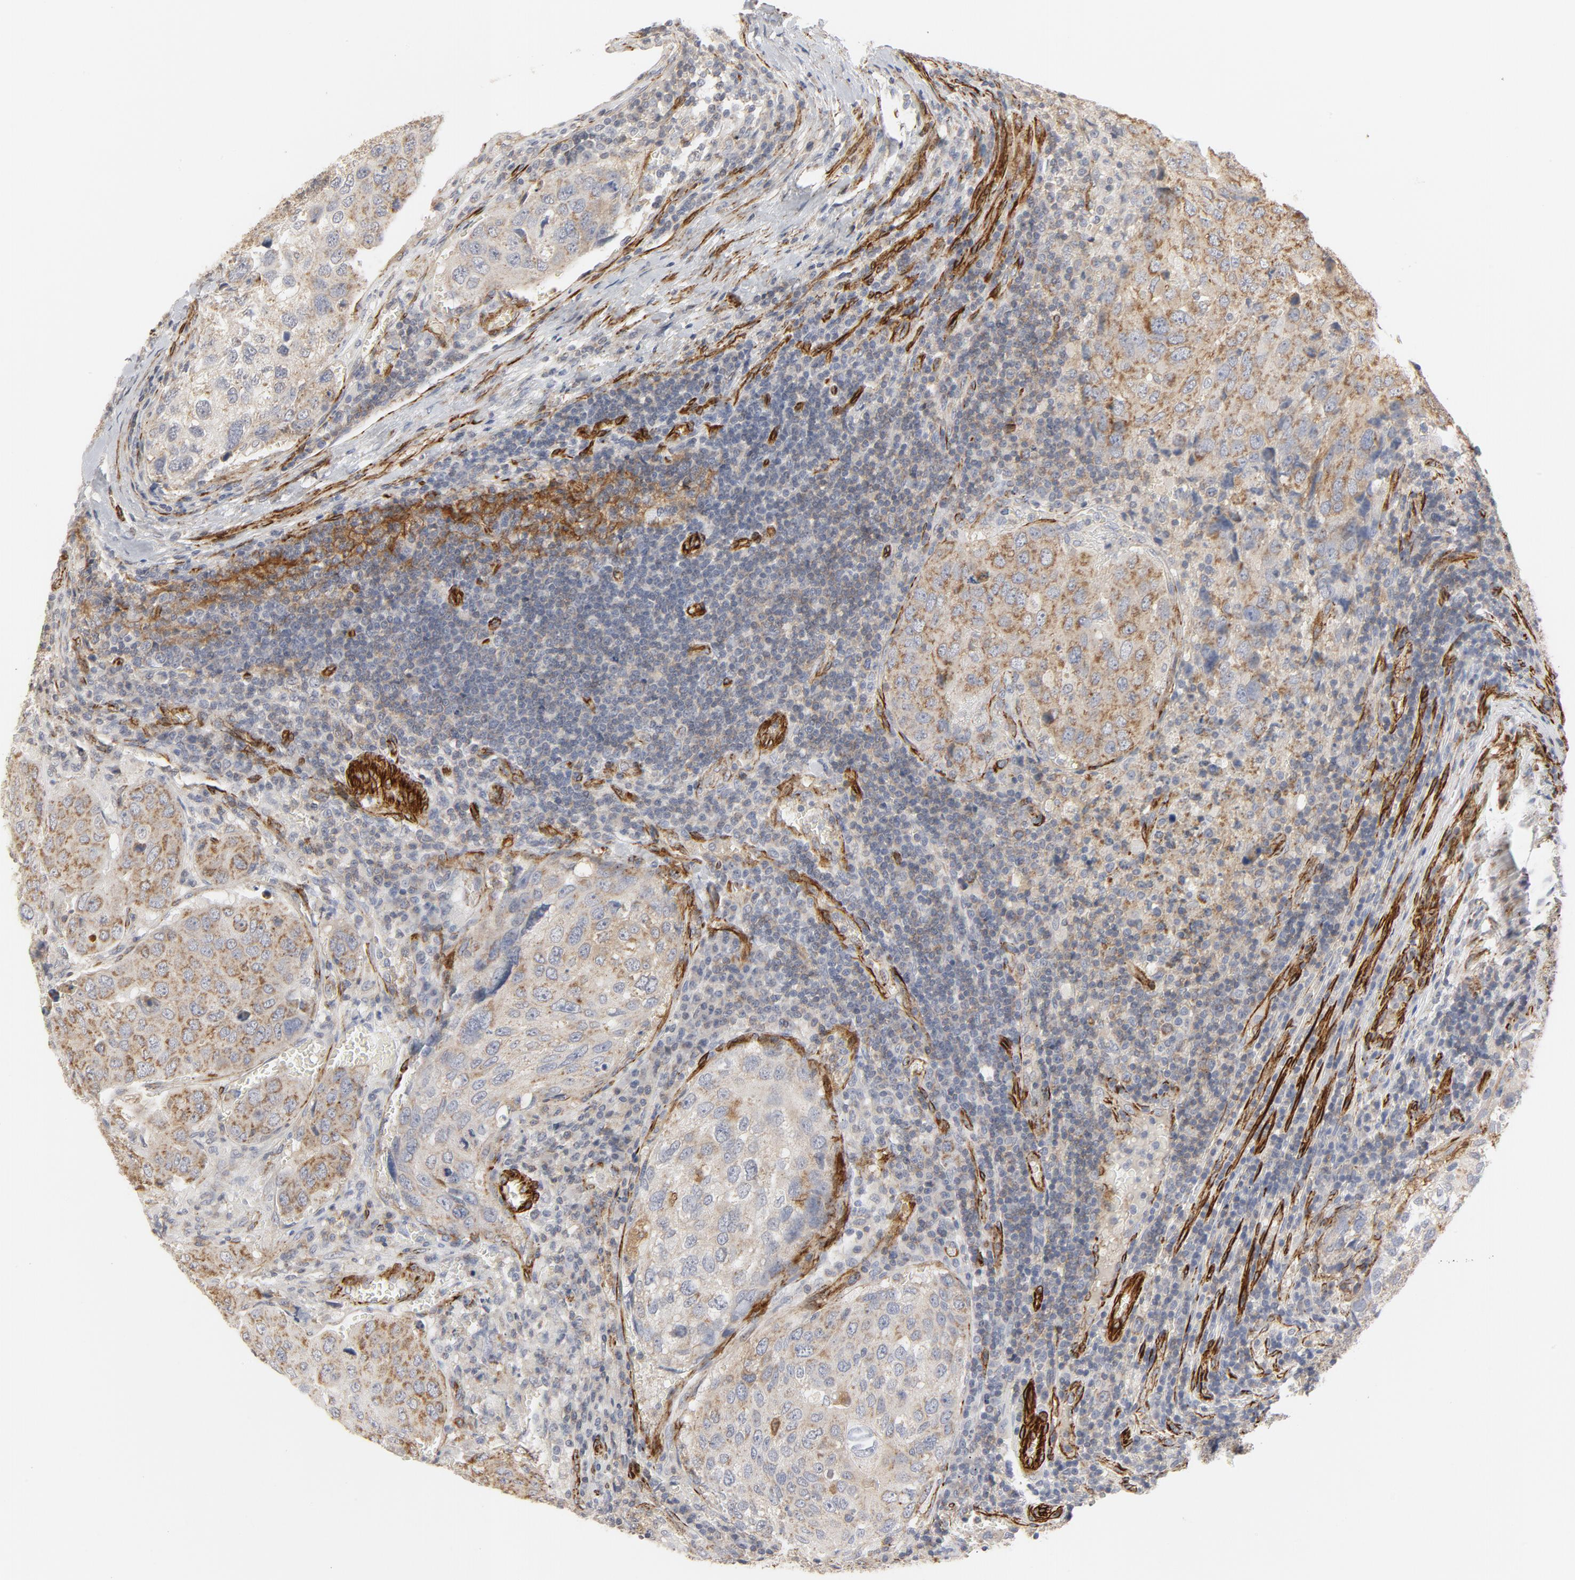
{"staining": {"intensity": "weak", "quantity": "25%-75%", "location": "cytoplasmic/membranous"}, "tissue": "urothelial cancer", "cell_type": "Tumor cells", "image_type": "cancer", "snomed": [{"axis": "morphology", "description": "Urothelial carcinoma, High grade"}, {"axis": "topography", "description": "Lymph node"}, {"axis": "topography", "description": "Urinary bladder"}], "caption": "High-grade urothelial carcinoma stained with a protein marker reveals weak staining in tumor cells.", "gene": "GNG2", "patient": {"sex": "male", "age": 51}}